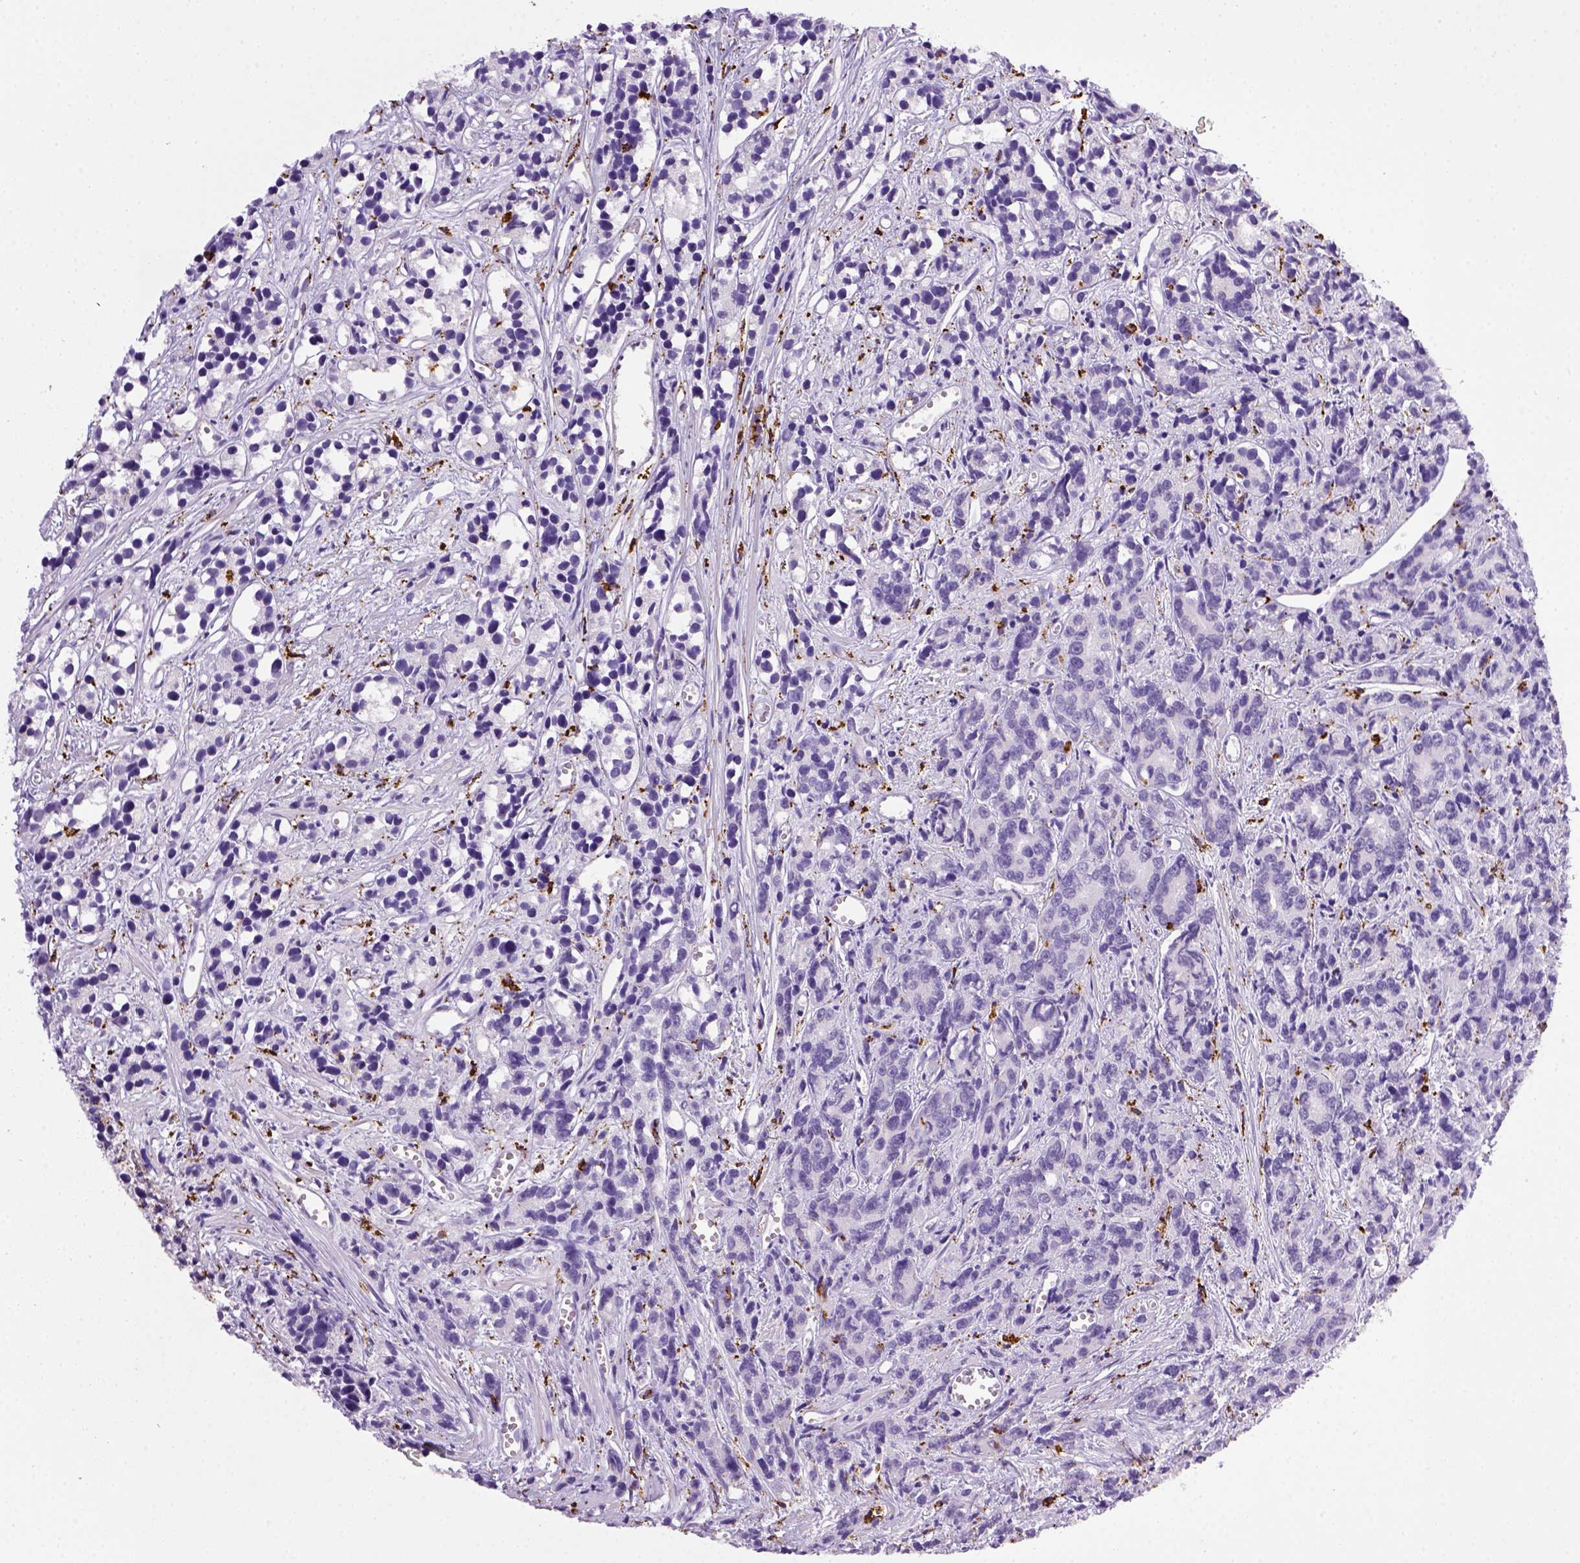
{"staining": {"intensity": "negative", "quantity": "none", "location": "none"}, "tissue": "prostate cancer", "cell_type": "Tumor cells", "image_type": "cancer", "snomed": [{"axis": "morphology", "description": "Adenocarcinoma, High grade"}, {"axis": "topography", "description": "Prostate"}], "caption": "IHC image of human prostate cancer stained for a protein (brown), which demonstrates no positivity in tumor cells.", "gene": "CD68", "patient": {"sex": "male", "age": 77}}